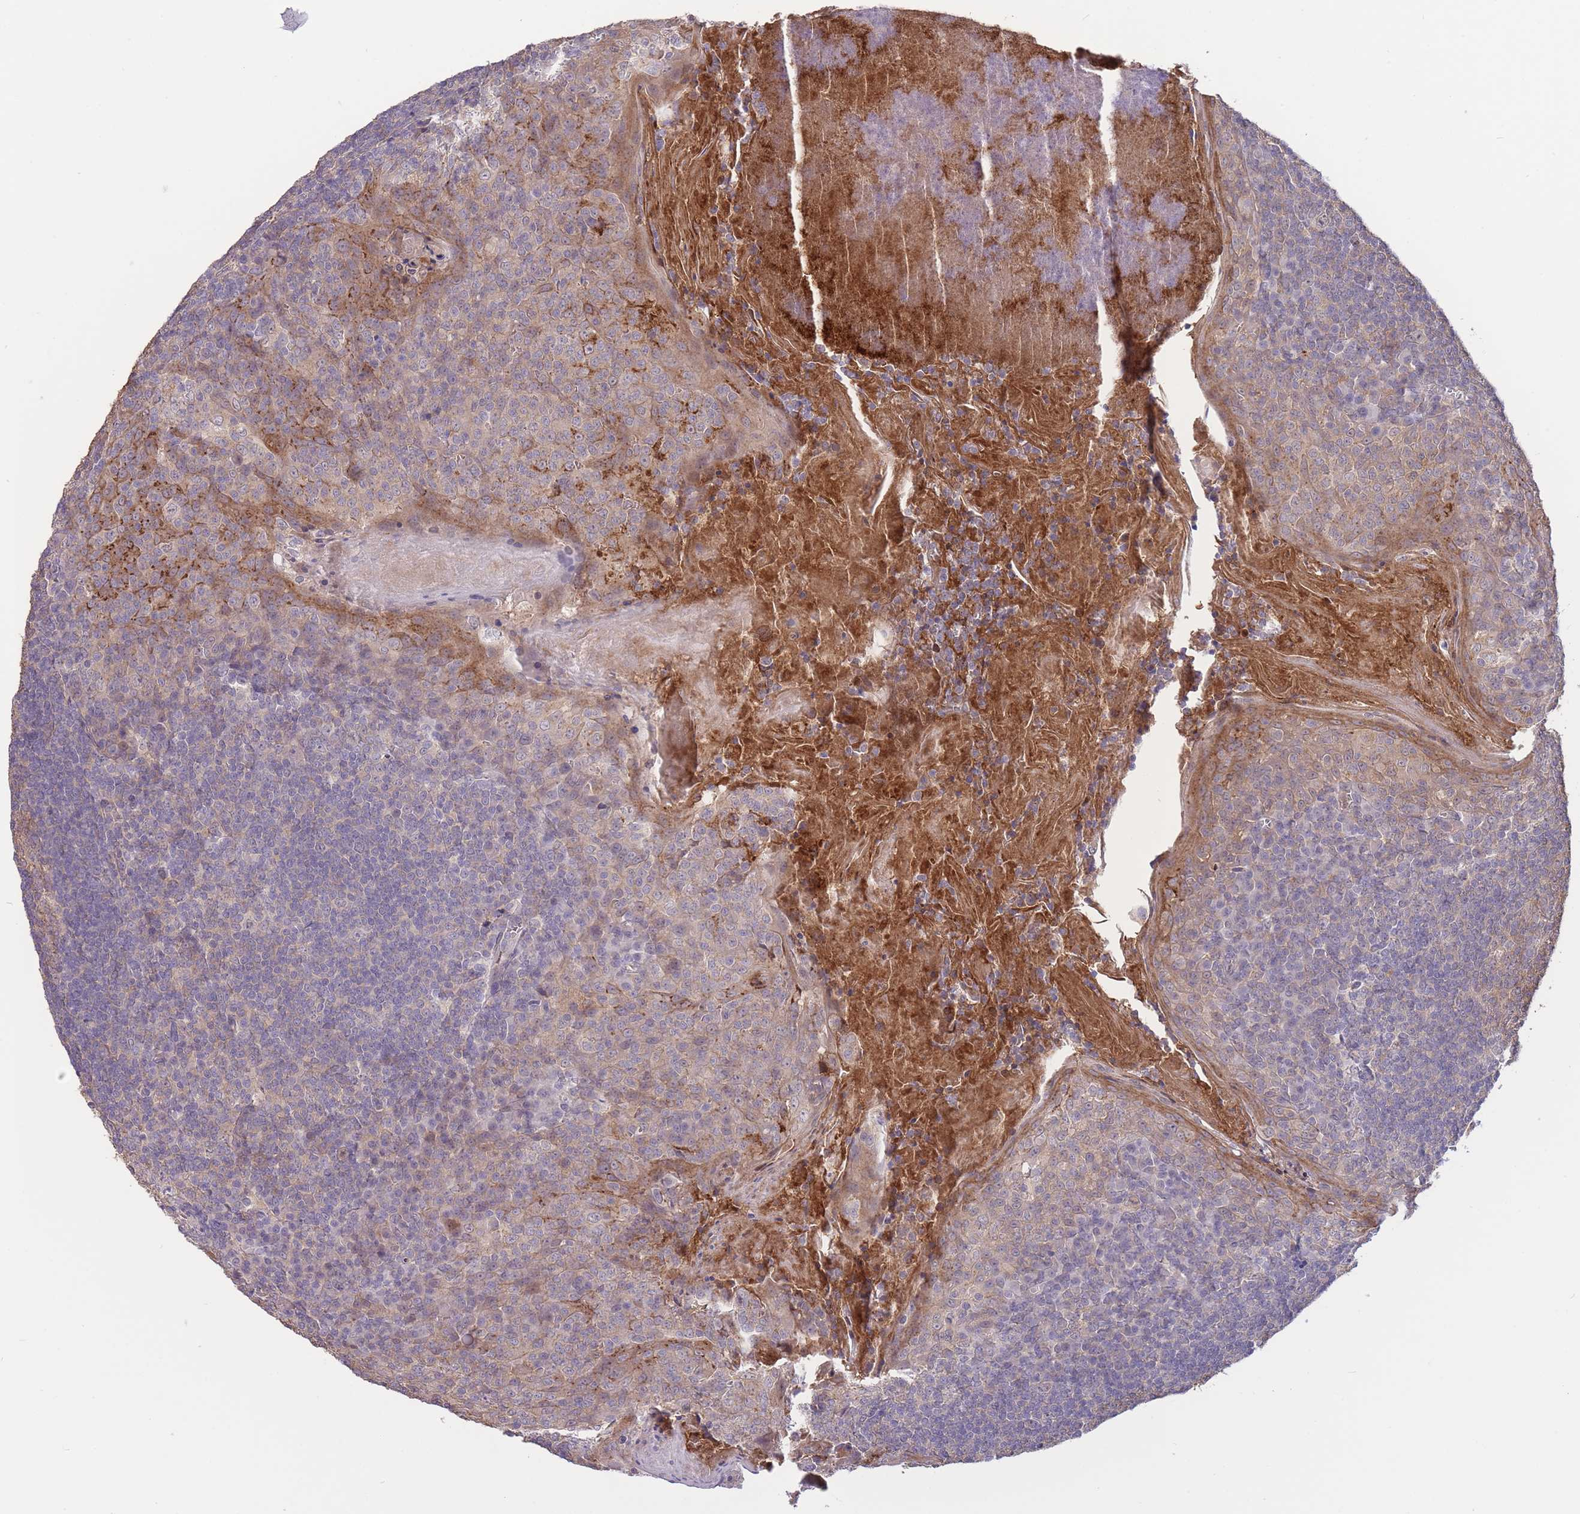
{"staining": {"intensity": "negative", "quantity": "none", "location": "none"}, "tissue": "tonsil", "cell_type": "Germinal center cells", "image_type": "normal", "snomed": [{"axis": "morphology", "description": "Normal tissue, NOS"}, {"axis": "topography", "description": "Tonsil"}], "caption": "Immunohistochemistry (IHC) of benign tonsil shows no staining in germinal center cells. (DAB (3,3'-diaminobenzidine) IHC with hematoxylin counter stain).", "gene": "ZNF304", "patient": {"sex": "male", "age": 27}}